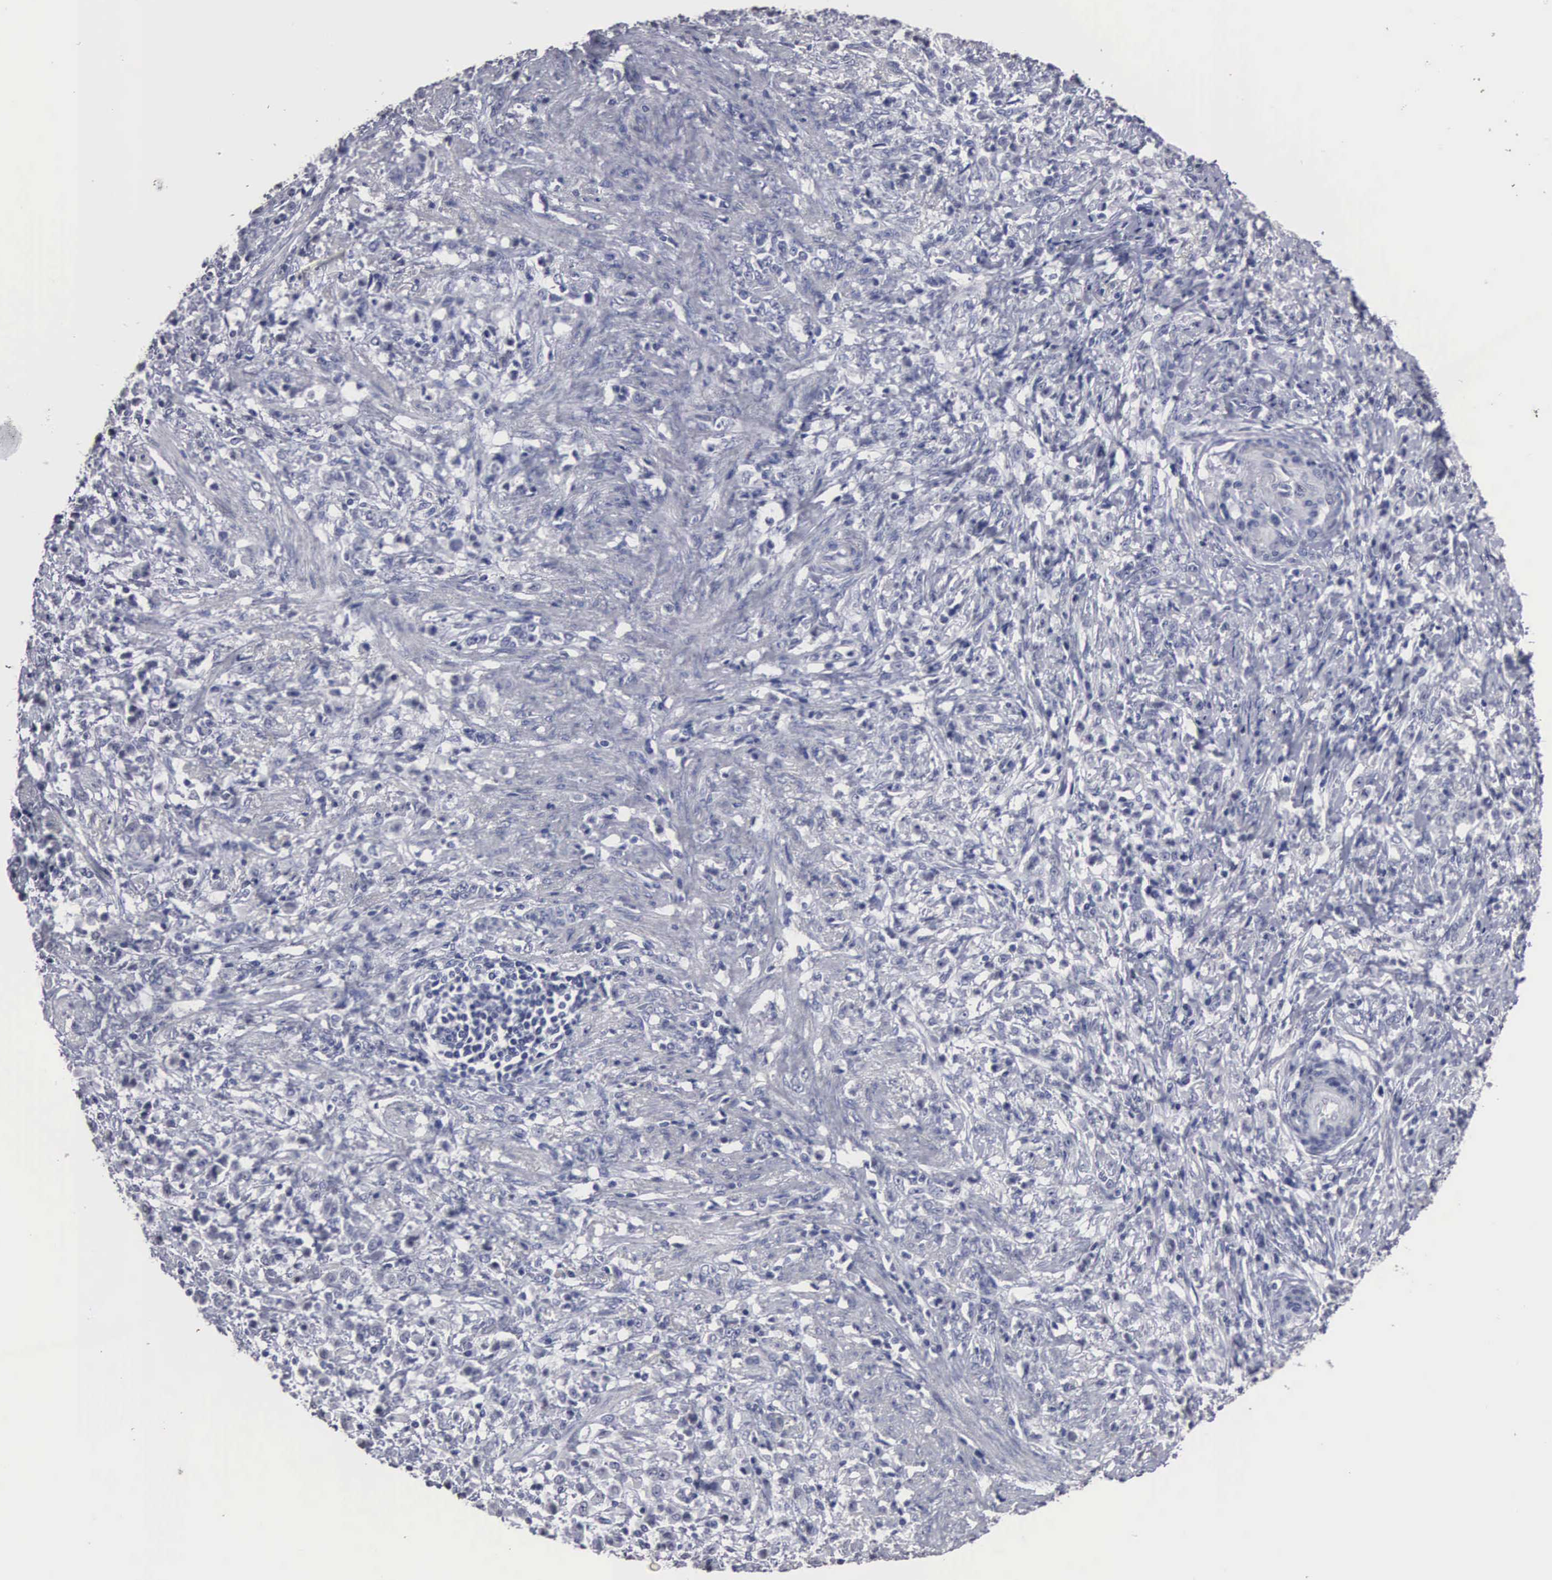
{"staining": {"intensity": "negative", "quantity": "none", "location": "none"}, "tissue": "stomach cancer", "cell_type": "Tumor cells", "image_type": "cancer", "snomed": [{"axis": "morphology", "description": "Adenocarcinoma, NOS"}, {"axis": "topography", "description": "Stomach, lower"}], "caption": "A histopathology image of stomach cancer (adenocarcinoma) stained for a protein displays no brown staining in tumor cells.", "gene": "UPB1", "patient": {"sex": "male", "age": 88}}